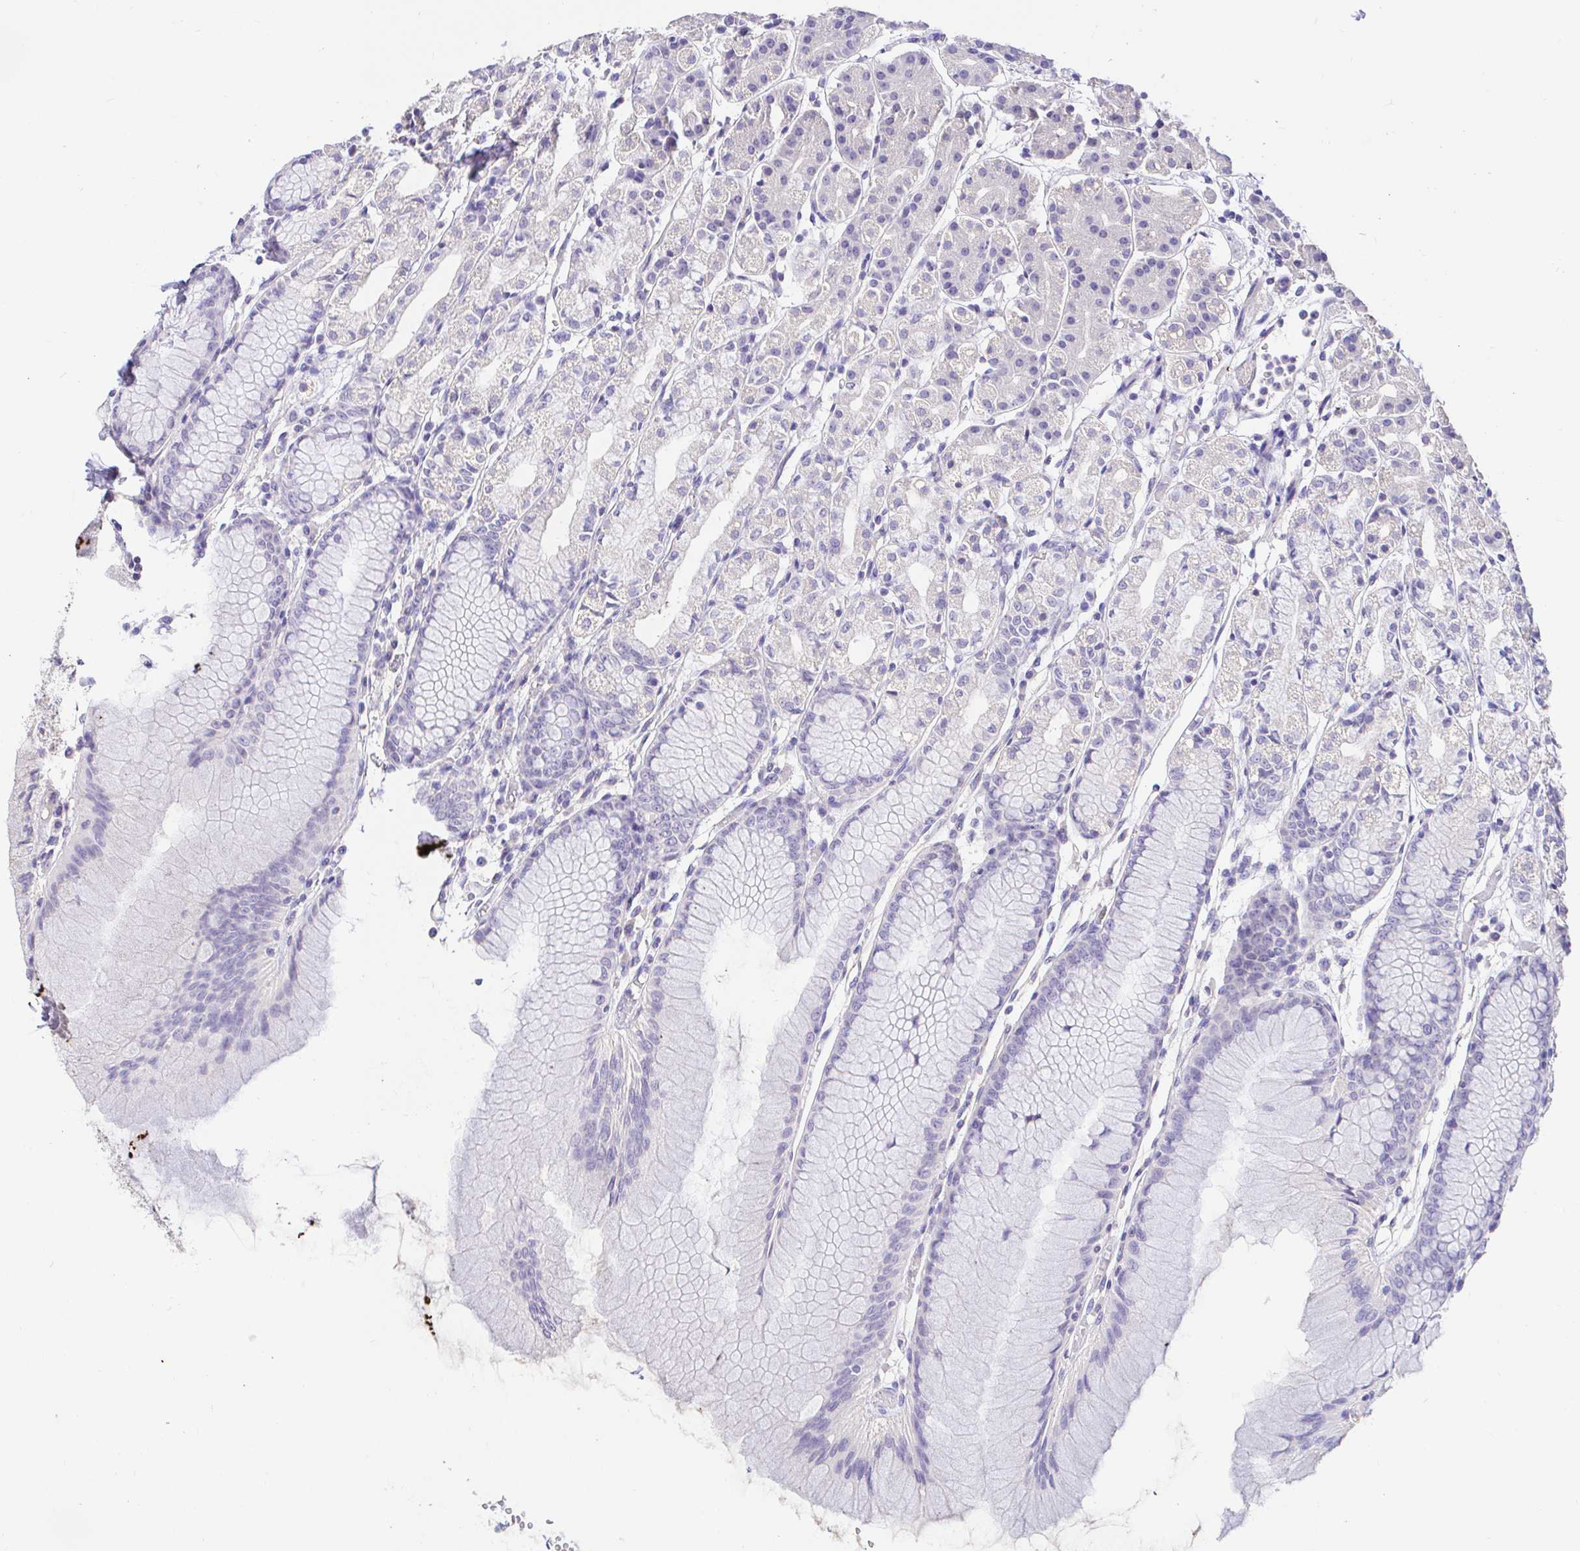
{"staining": {"intensity": "negative", "quantity": "none", "location": "none"}, "tissue": "stomach", "cell_type": "Glandular cells", "image_type": "normal", "snomed": [{"axis": "morphology", "description": "Normal tissue, NOS"}, {"axis": "topography", "description": "Stomach"}], "caption": "DAB (3,3'-diaminobenzidine) immunohistochemical staining of unremarkable human stomach exhibits no significant staining in glandular cells. Brightfield microscopy of immunohistochemistry (IHC) stained with DAB (brown) and hematoxylin (blue), captured at high magnification.", "gene": "CDO1", "patient": {"sex": "female", "age": 57}}